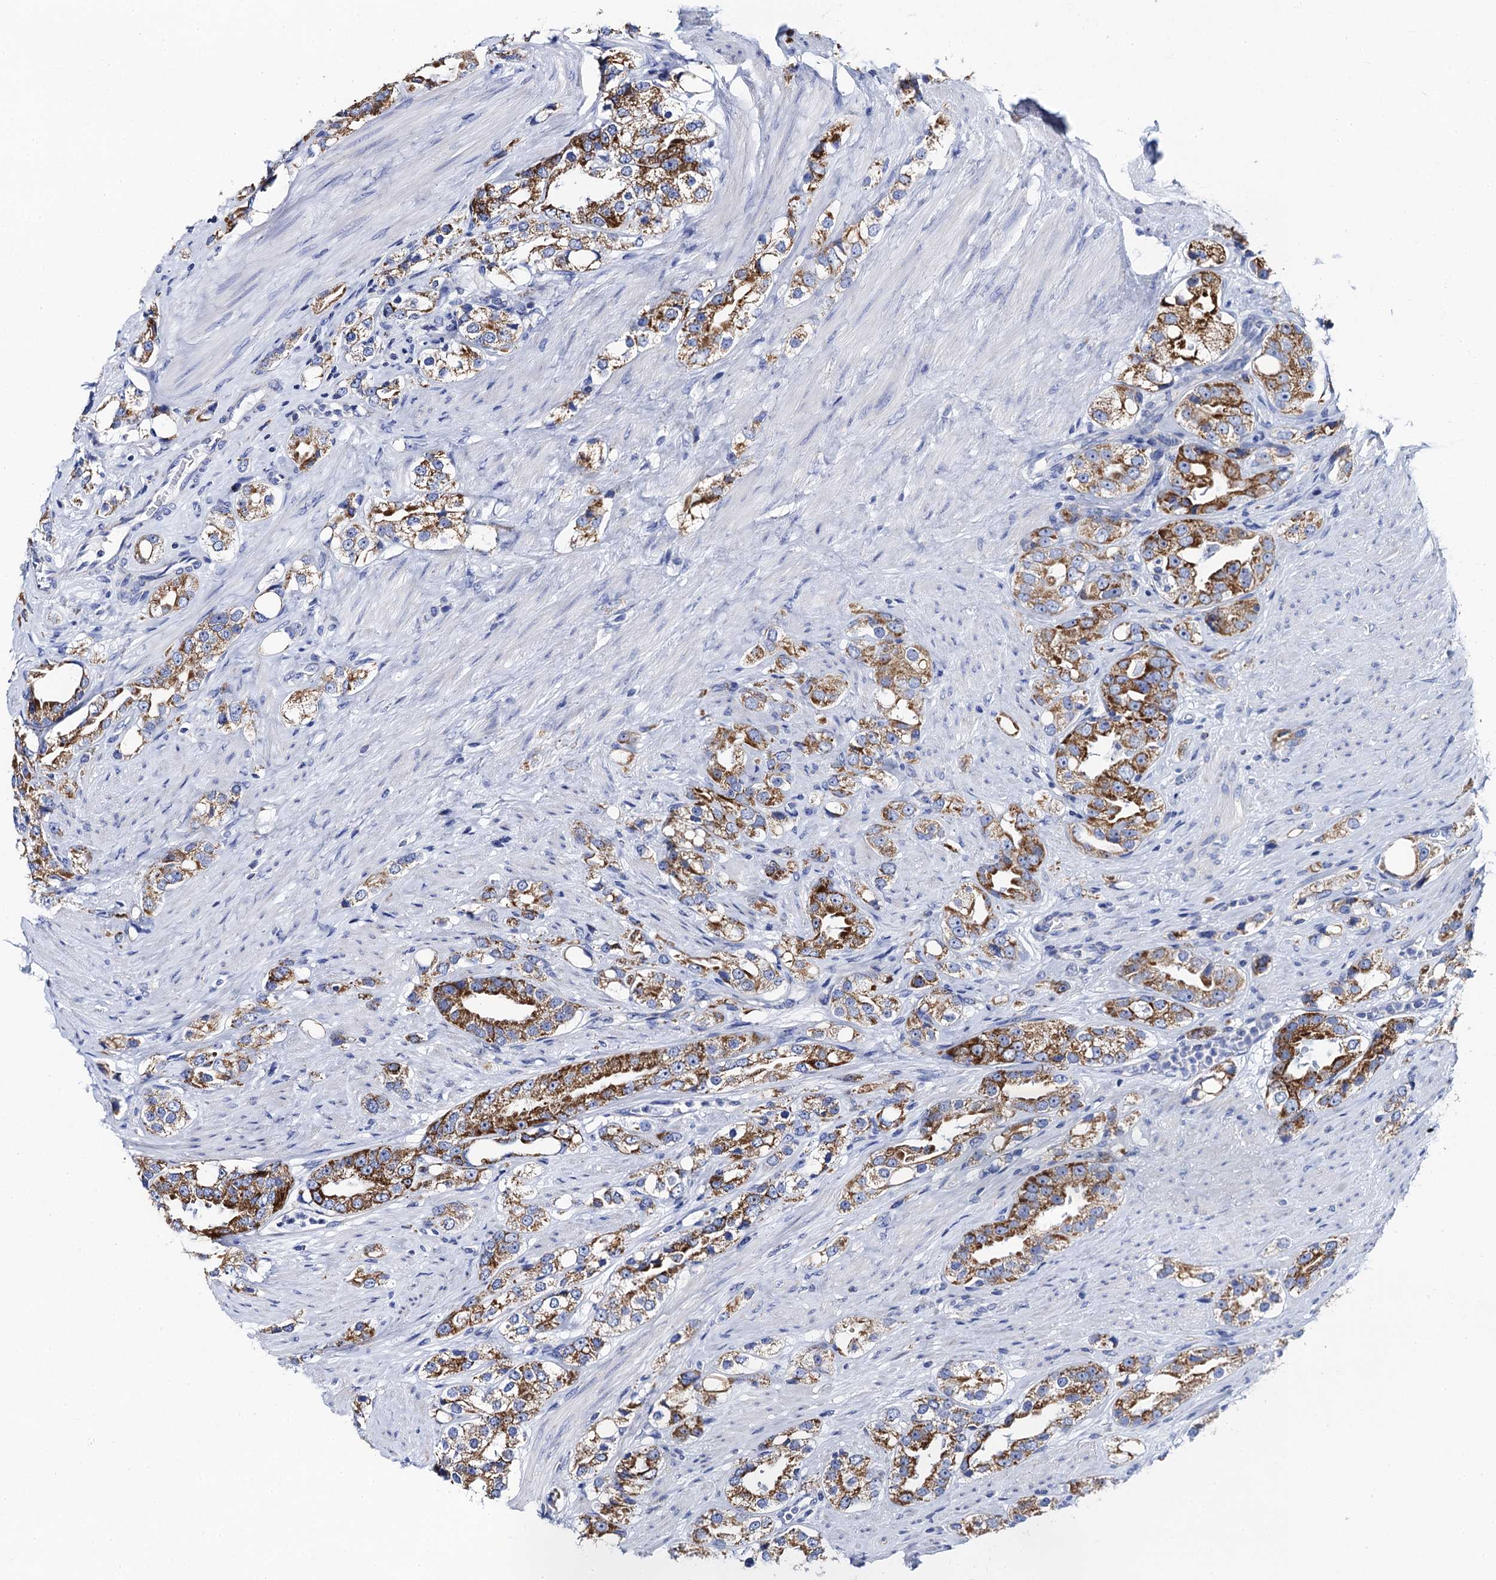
{"staining": {"intensity": "strong", "quantity": ">75%", "location": "cytoplasmic/membranous"}, "tissue": "prostate cancer", "cell_type": "Tumor cells", "image_type": "cancer", "snomed": [{"axis": "morphology", "description": "Adenocarcinoma, NOS"}, {"axis": "topography", "description": "Prostate"}], "caption": "Brown immunohistochemical staining in human prostate cancer (adenocarcinoma) demonstrates strong cytoplasmic/membranous staining in approximately >75% of tumor cells.", "gene": "ACADSB", "patient": {"sex": "male", "age": 79}}